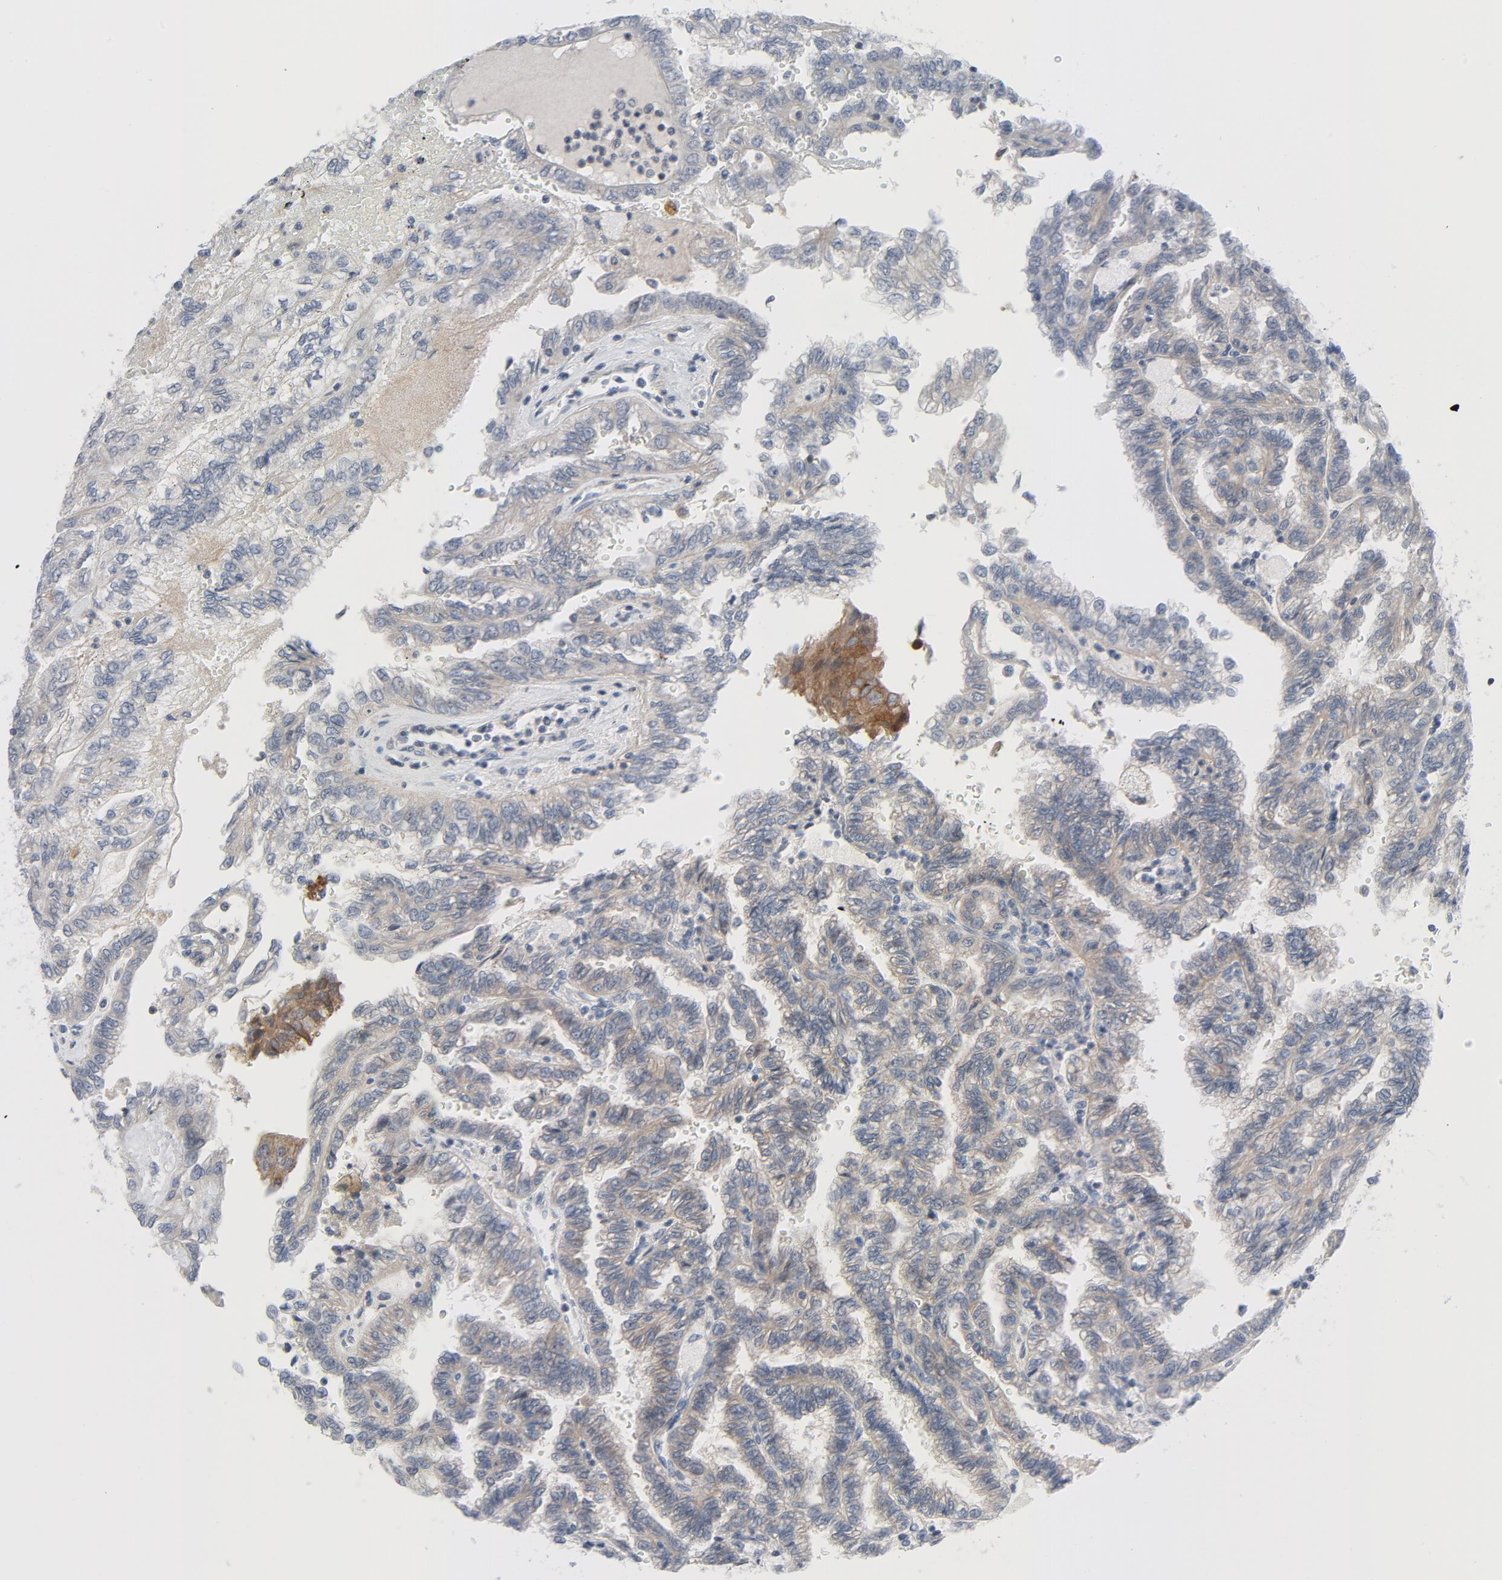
{"staining": {"intensity": "weak", "quantity": ">75%", "location": "cytoplasmic/membranous"}, "tissue": "renal cancer", "cell_type": "Tumor cells", "image_type": "cancer", "snomed": [{"axis": "morphology", "description": "Inflammation, NOS"}, {"axis": "morphology", "description": "Adenocarcinoma, NOS"}, {"axis": "topography", "description": "Kidney"}], "caption": "Immunohistochemical staining of adenocarcinoma (renal) displays weak cytoplasmic/membranous protein expression in about >75% of tumor cells.", "gene": "TSG101", "patient": {"sex": "male", "age": 68}}